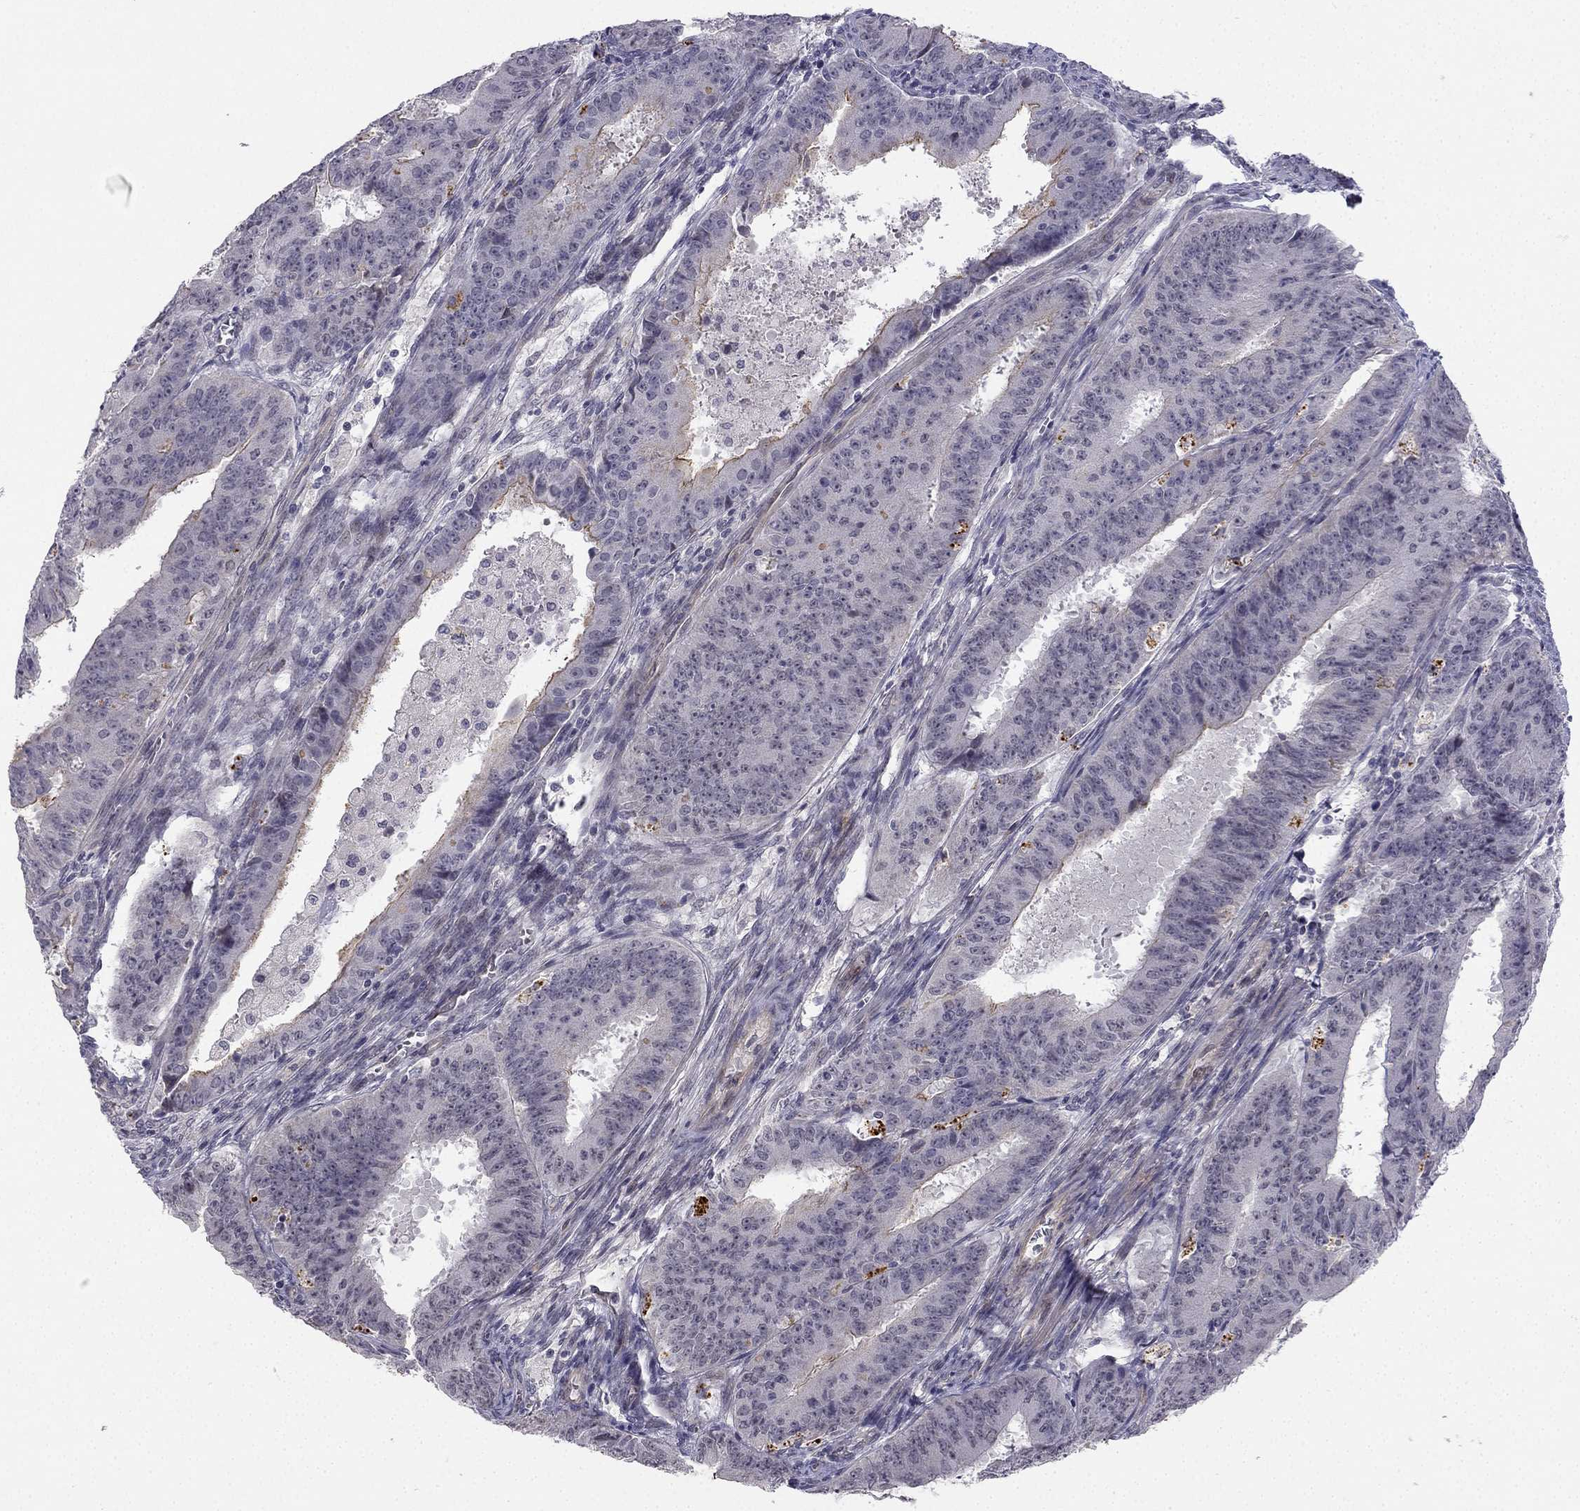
{"staining": {"intensity": "moderate", "quantity": "<25%", "location": "cytoplasmic/membranous"}, "tissue": "ovarian cancer", "cell_type": "Tumor cells", "image_type": "cancer", "snomed": [{"axis": "morphology", "description": "Carcinoma, endometroid"}, {"axis": "topography", "description": "Ovary"}], "caption": "Immunohistochemistry (IHC) of ovarian cancer shows low levels of moderate cytoplasmic/membranous expression in about <25% of tumor cells. The staining is performed using DAB brown chromogen to label protein expression. The nuclei are counter-stained blue using hematoxylin.", "gene": "CHST8", "patient": {"sex": "female", "age": 42}}